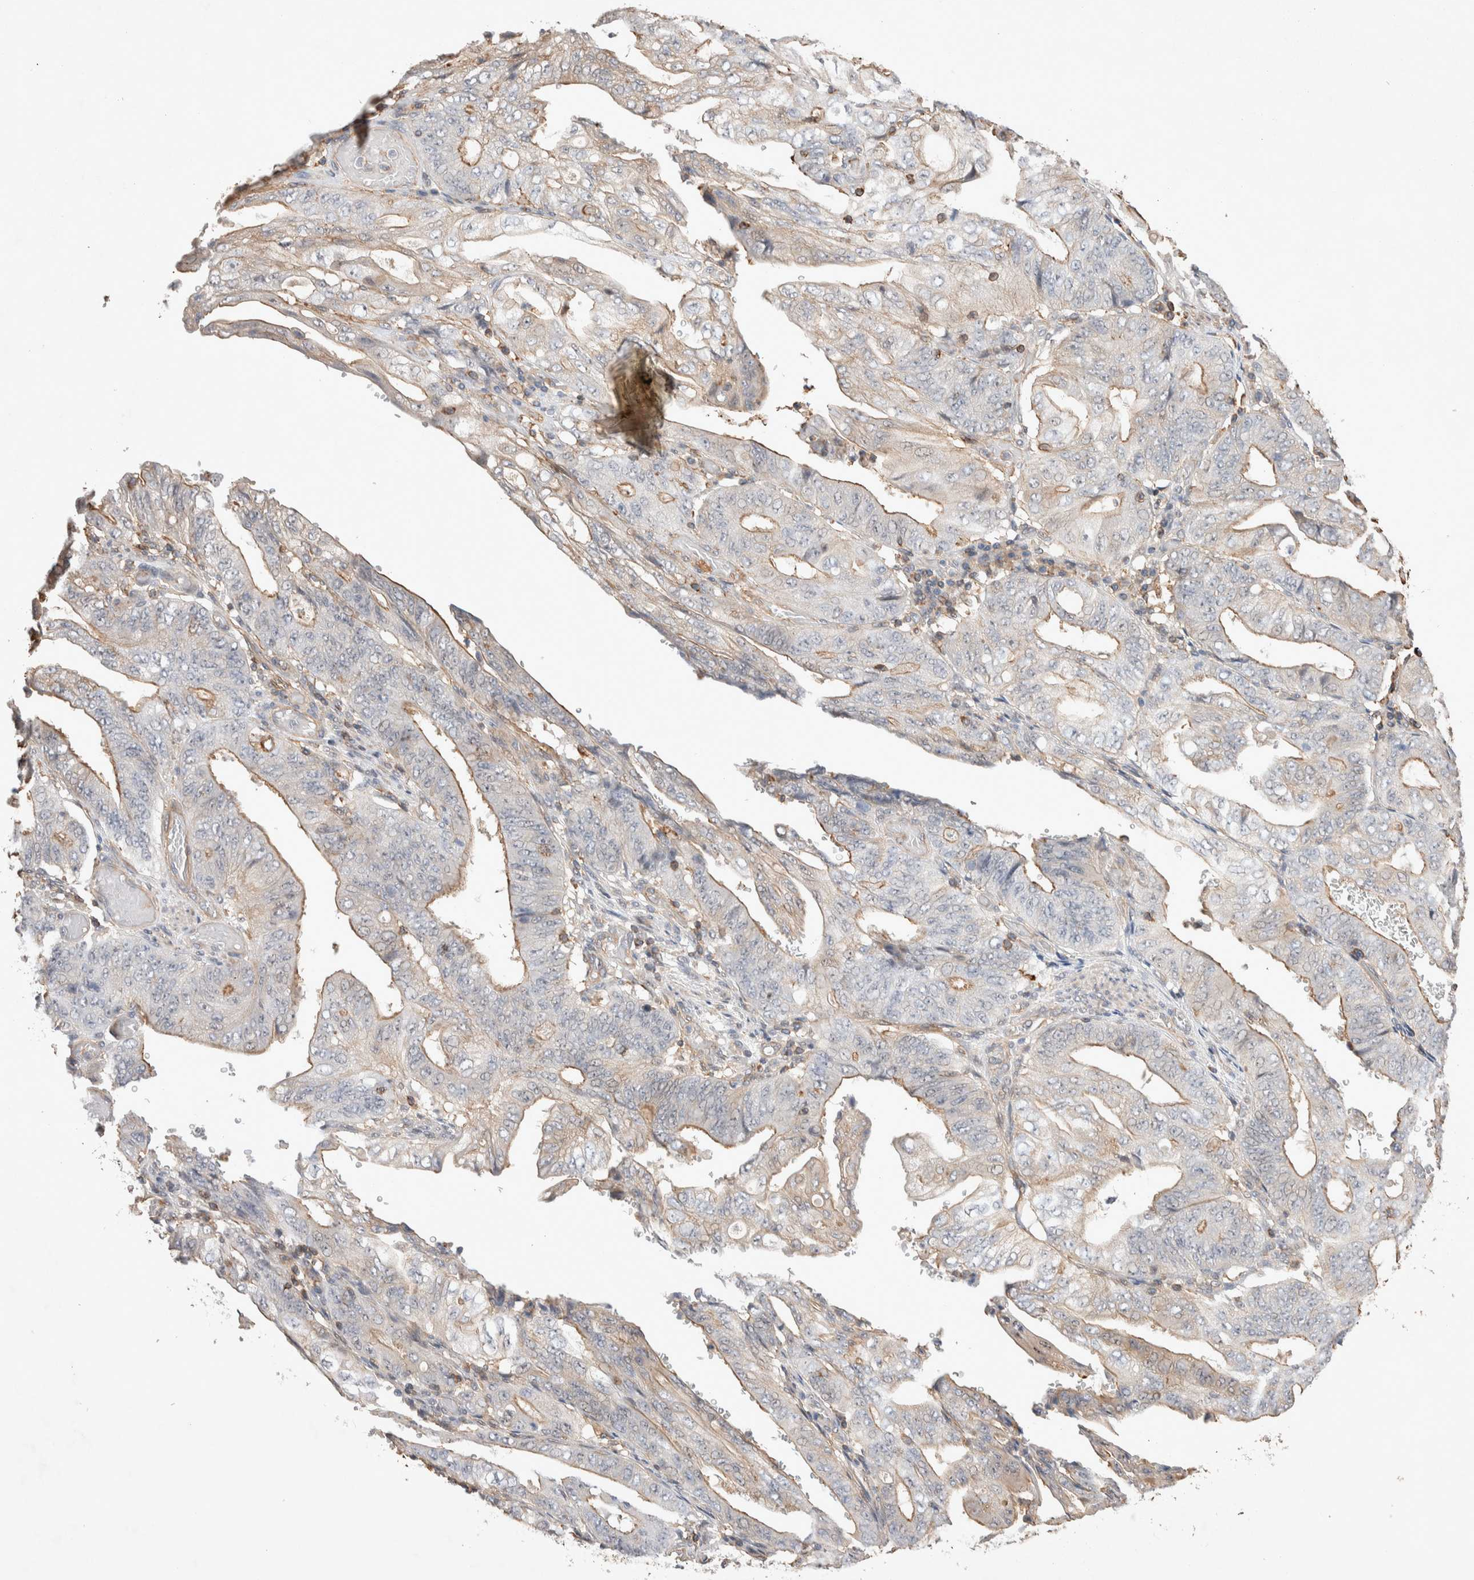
{"staining": {"intensity": "weak", "quantity": "25%-75%", "location": "cytoplasmic/membranous"}, "tissue": "stomach cancer", "cell_type": "Tumor cells", "image_type": "cancer", "snomed": [{"axis": "morphology", "description": "Adenocarcinoma, NOS"}, {"axis": "topography", "description": "Stomach"}], "caption": "Immunohistochemical staining of human stomach adenocarcinoma demonstrates low levels of weak cytoplasmic/membranous staining in about 25%-75% of tumor cells.", "gene": "ZNF704", "patient": {"sex": "female", "age": 73}}